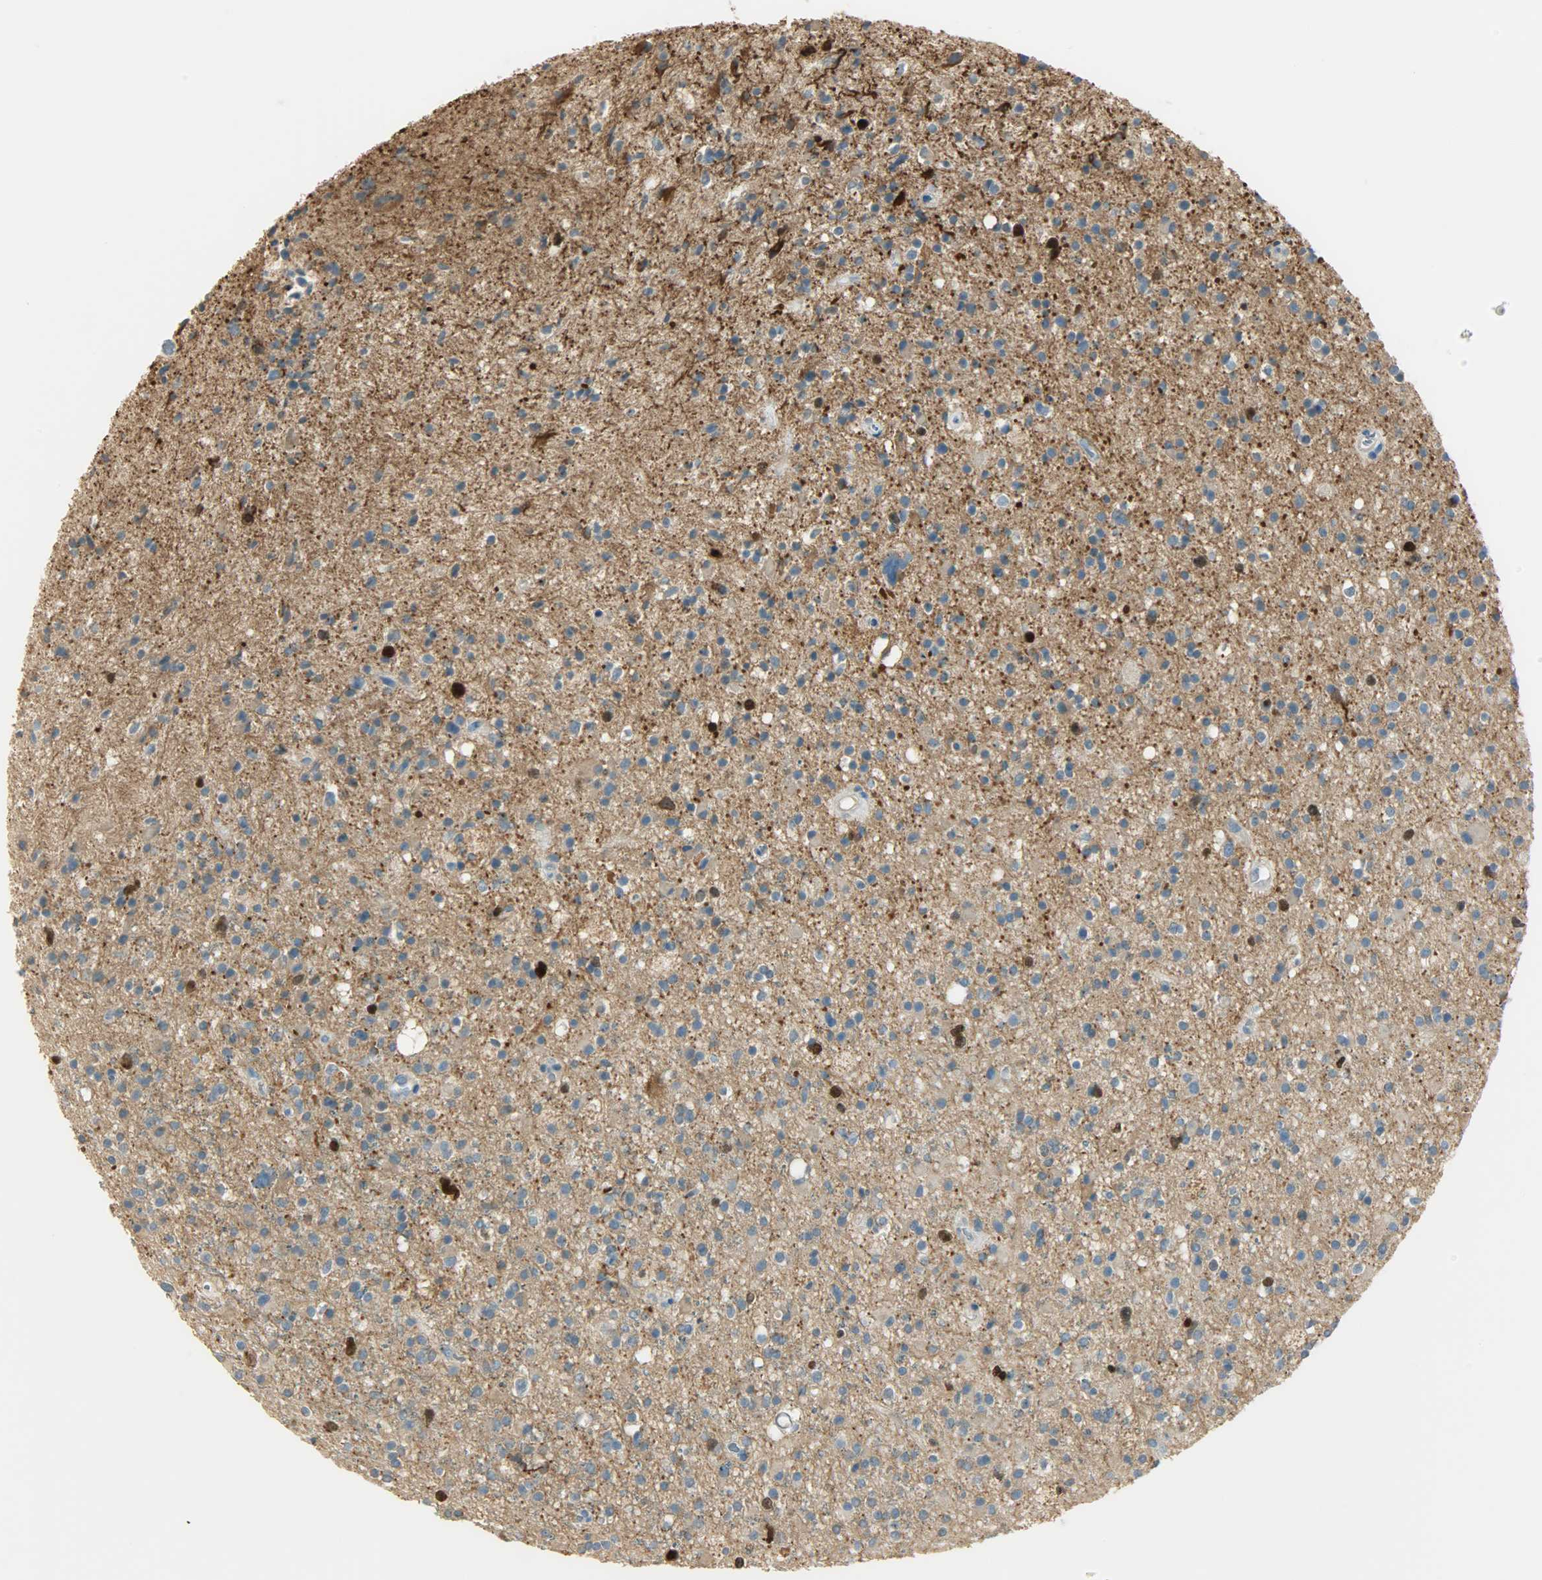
{"staining": {"intensity": "strong", "quantity": "25%-75%", "location": "cytoplasmic/membranous,nuclear"}, "tissue": "glioma", "cell_type": "Tumor cells", "image_type": "cancer", "snomed": [{"axis": "morphology", "description": "Glioma, malignant, High grade"}, {"axis": "topography", "description": "Brain"}], "caption": "Brown immunohistochemical staining in malignant glioma (high-grade) displays strong cytoplasmic/membranous and nuclear positivity in about 25%-75% of tumor cells.", "gene": "TPX2", "patient": {"sex": "male", "age": 33}}